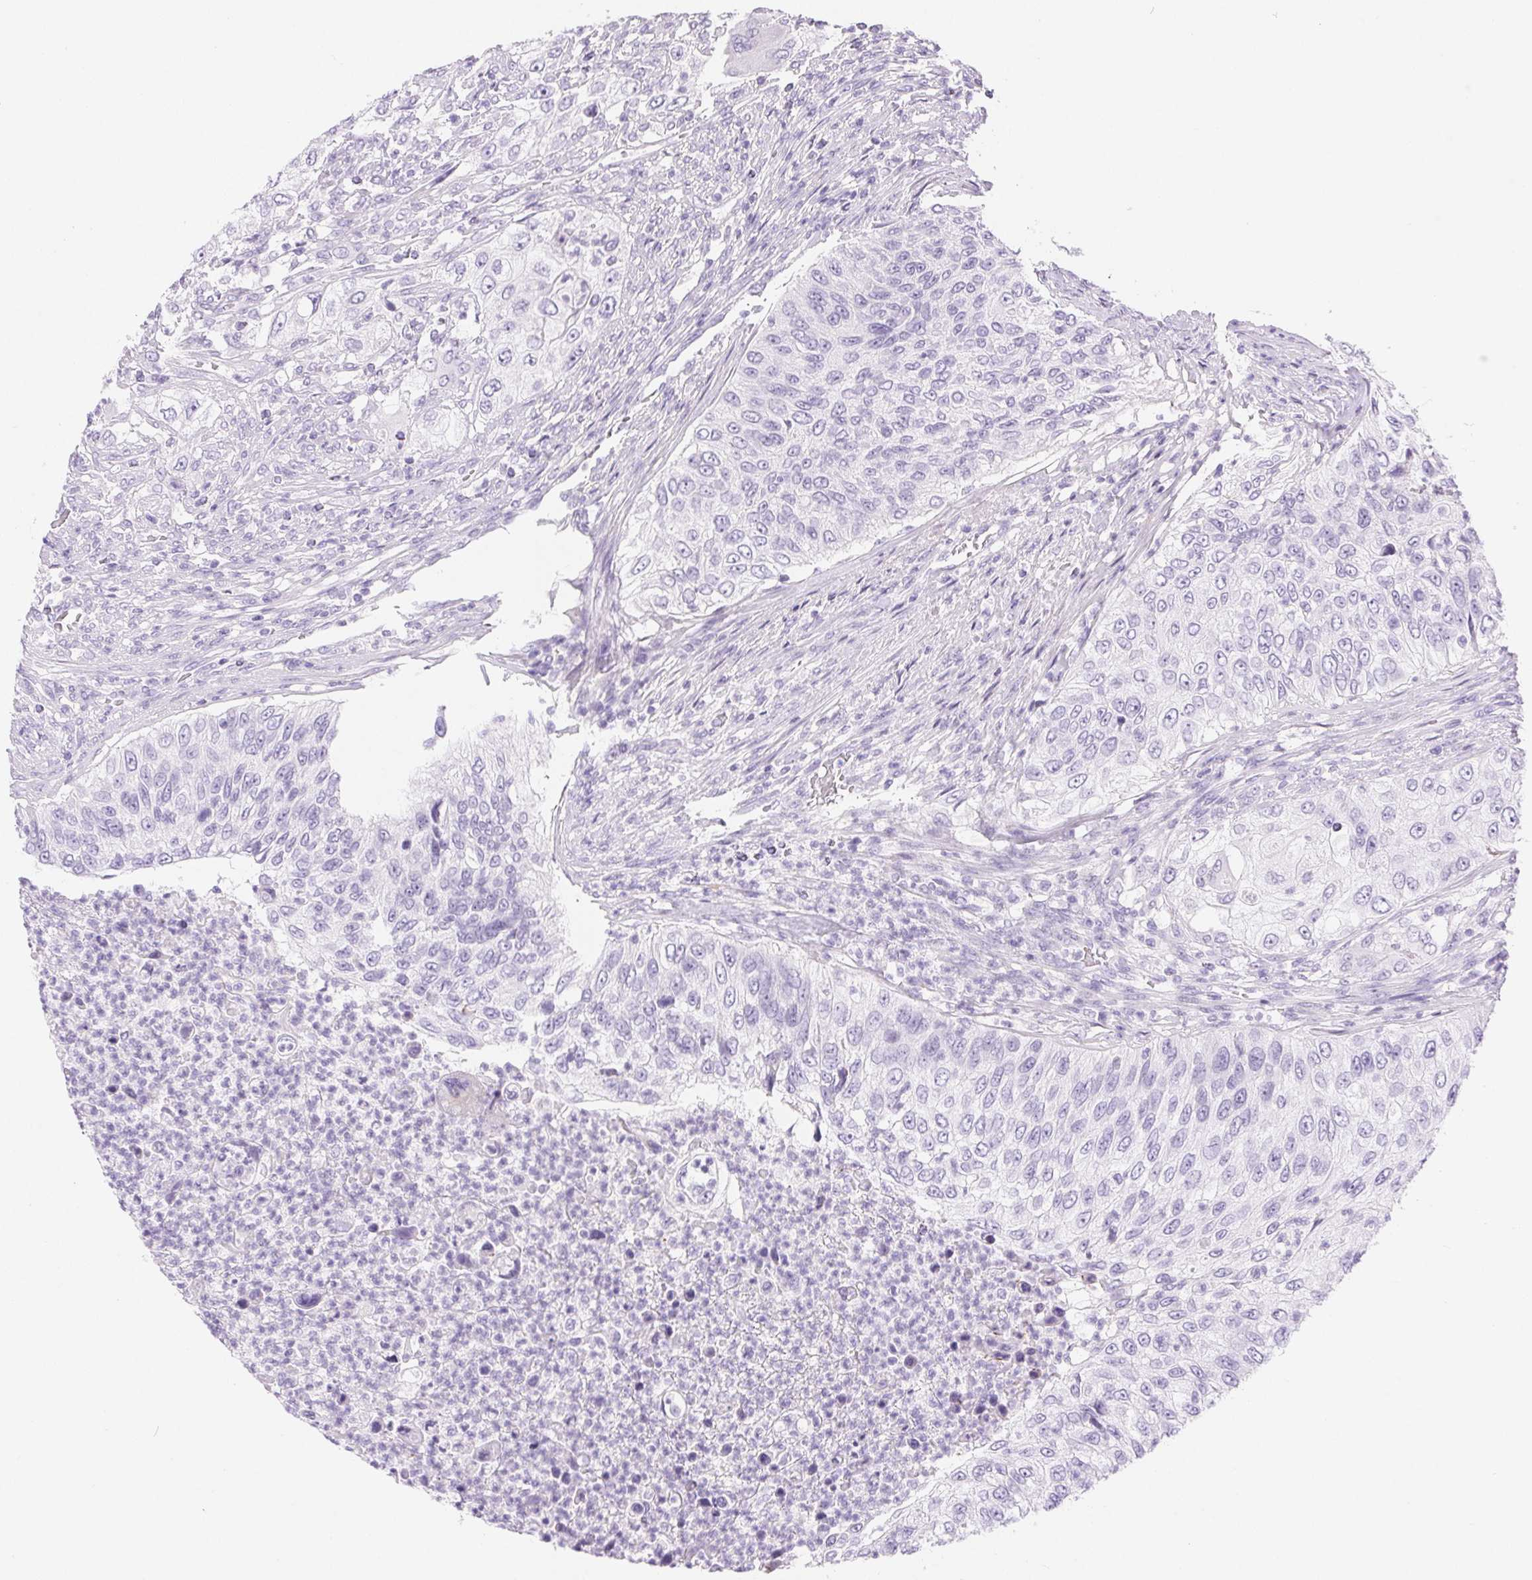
{"staining": {"intensity": "negative", "quantity": "none", "location": "none"}, "tissue": "urothelial cancer", "cell_type": "Tumor cells", "image_type": "cancer", "snomed": [{"axis": "morphology", "description": "Urothelial carcinoma, High grade"}, {"axis": "topography", "description": "Urinary bladder"}], "caption": "A high-resolution image shows immunohistochemistry (IHC) staining of urothelial cancer, which shows no significant expression in tumor cells. (DAB IHC, high magnification).", "gene": "CLDN16", "patient": {"sex": "female", "age": 60}}